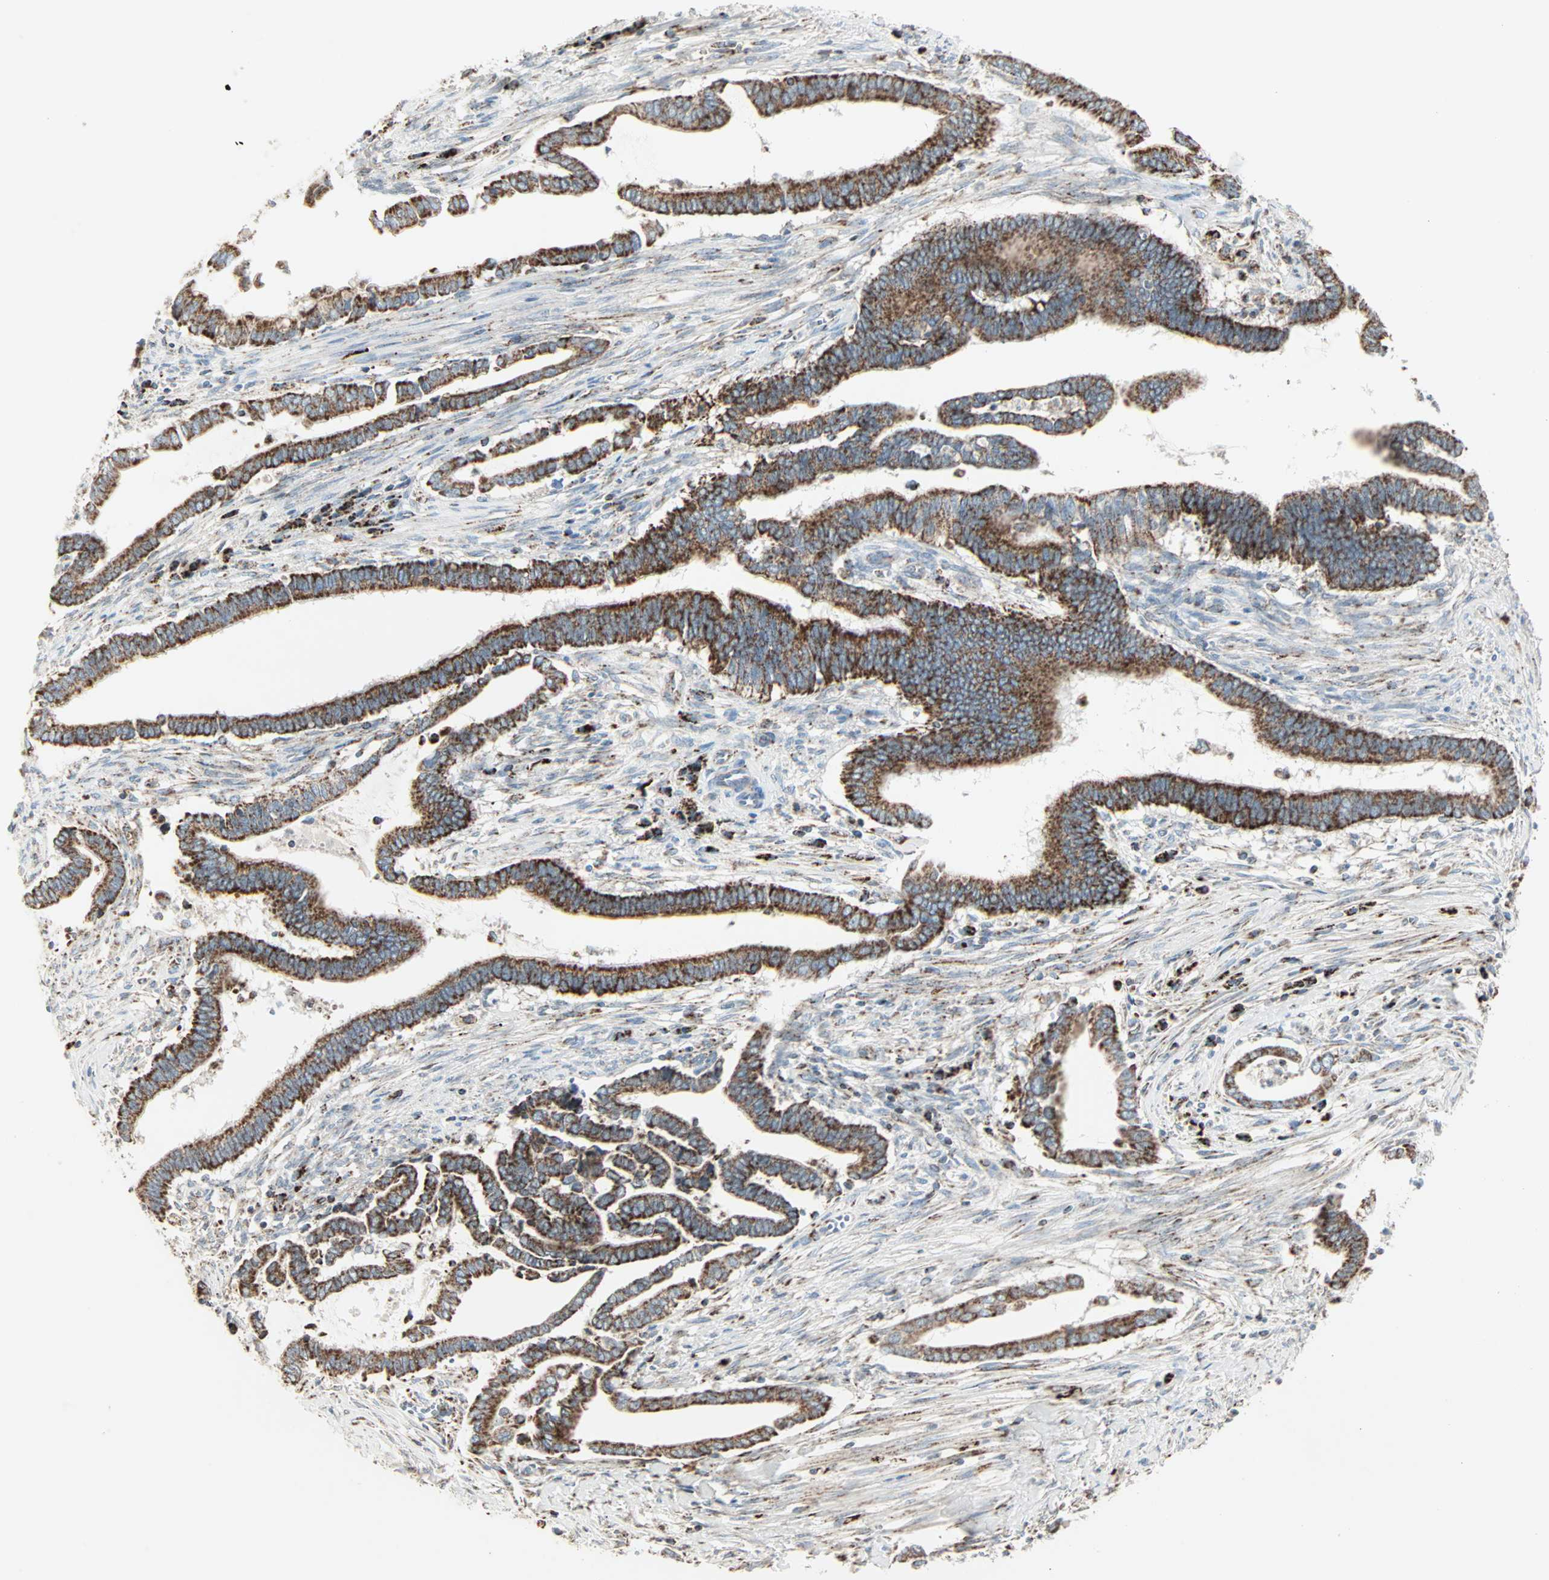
{"staining": {"intensity": "moderate", "quantity": ">75%", "location": "cytoplasmic/membranous"}, "tissue": "cervical cancer", "cell_type": "Tumor cells", "image_type": "cancer", "snomed": [{"axis": "morphology", "description": "Adenocarcinoma, NOS"}, {"axis": "topography", "description": "Cervix"}], "caption": "Adenocarcinoma (cervical) was stained to show a protein in brown. There is medium levels of moderate cytoplasmic/membranous expression in about >75% of tumor cells.", "gene": "IDH2", "patient": {"sex": "female", "age": 44}}